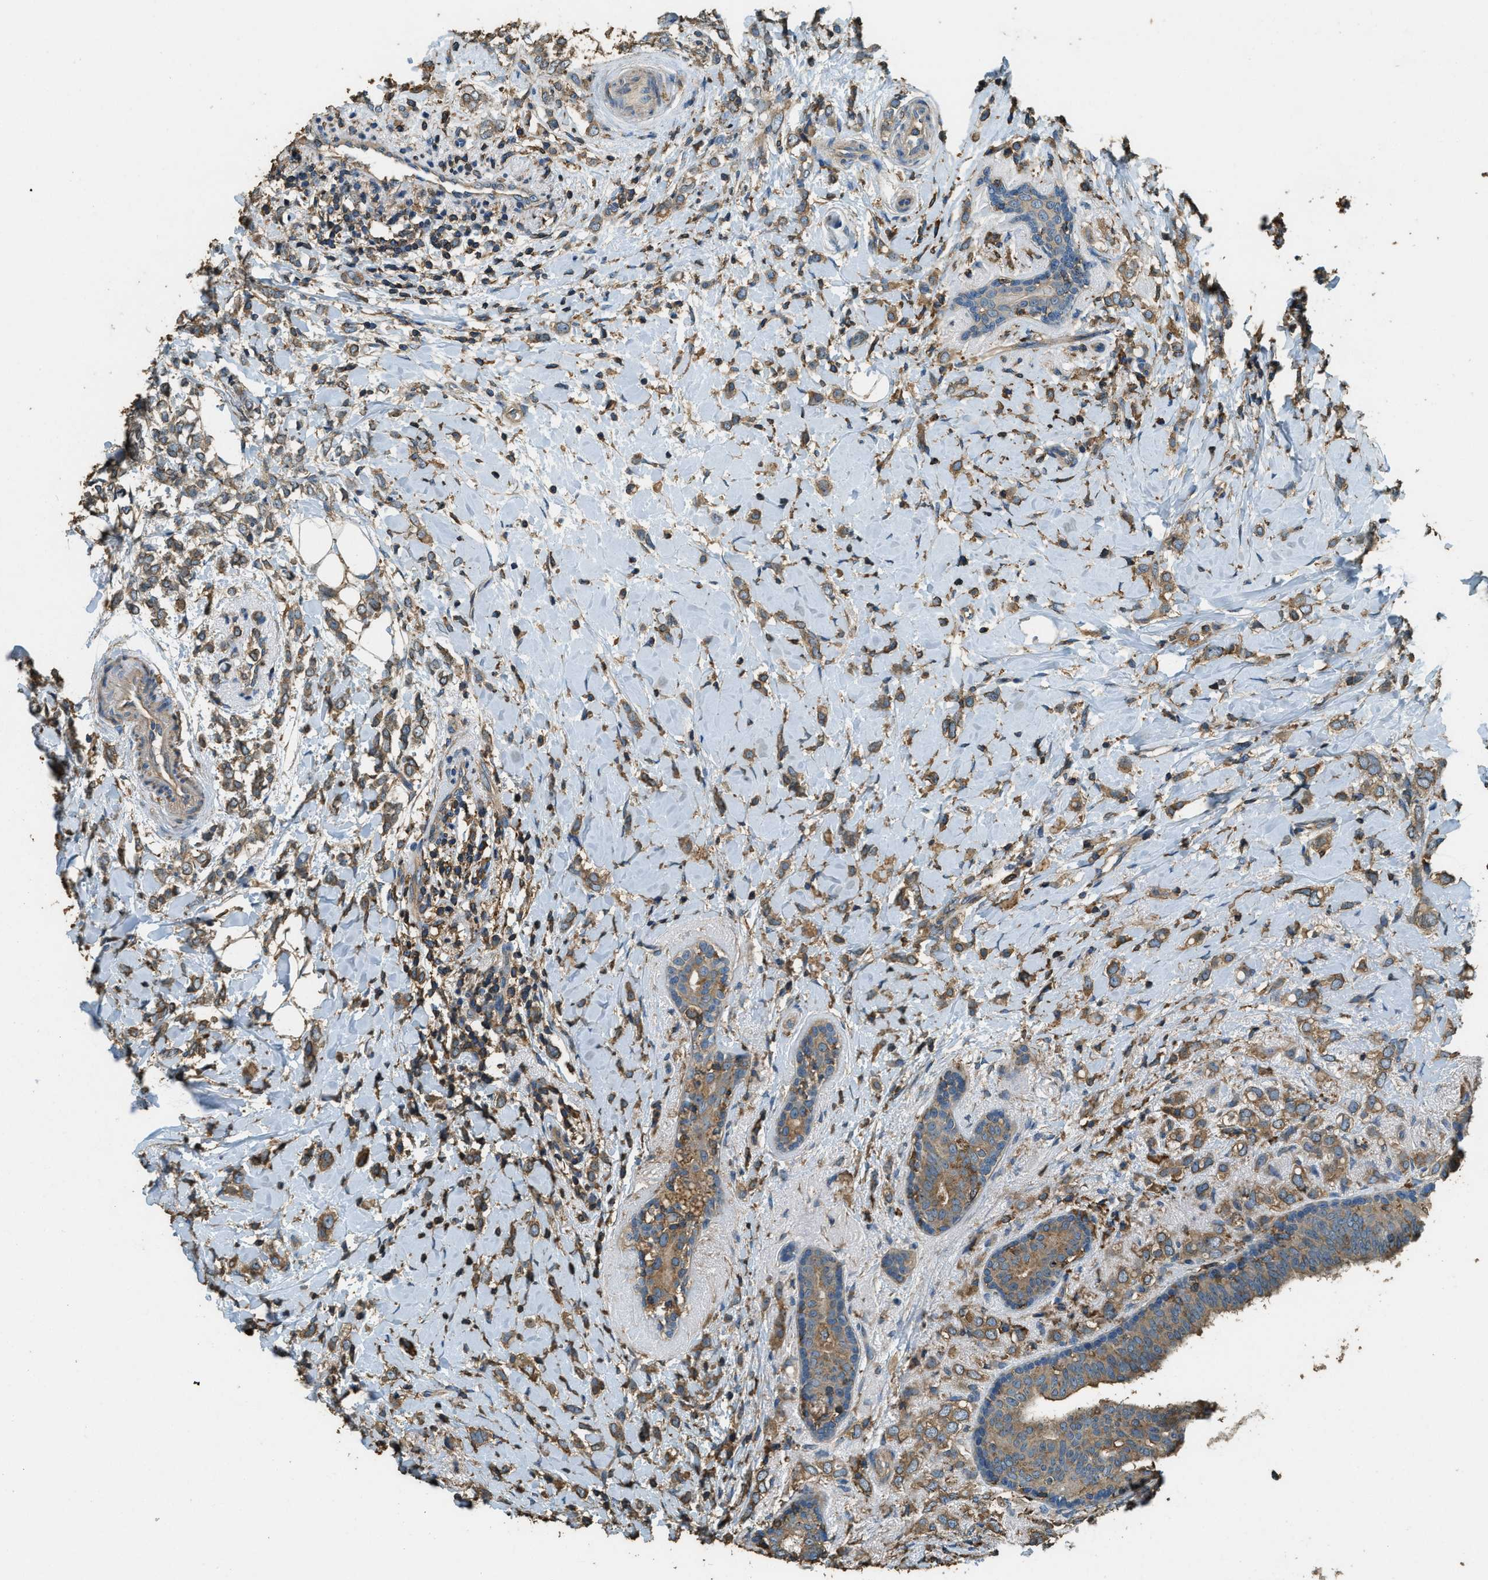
{"staining": {"intensity": "moderate", "quantity": ">75%", "location": "cytoplasmic/membranous"}, "tissue": "breast cancer", "cell_type": "Tumor cells", "image_type": "cancer", "snomed": [{"axis": "morphology", "description": "Normal tissue, NOS"}, {"axis": "morphology", "description": "Lobular carcinoma"}, {"axis": "topography", "description": "Breast"}], "caption": "Protein analysis of lobular carcinoma (breast) tissue shows moderate cytoplasmic/membranous positivity in about >75% of tumor cells. (DAB (3,3'-diaminobenzidine) IHC, brown staining for protein, blue staining for nuclei).", "gene": "ERGIC1", "patient": {"sex": "female", "age": 47}}